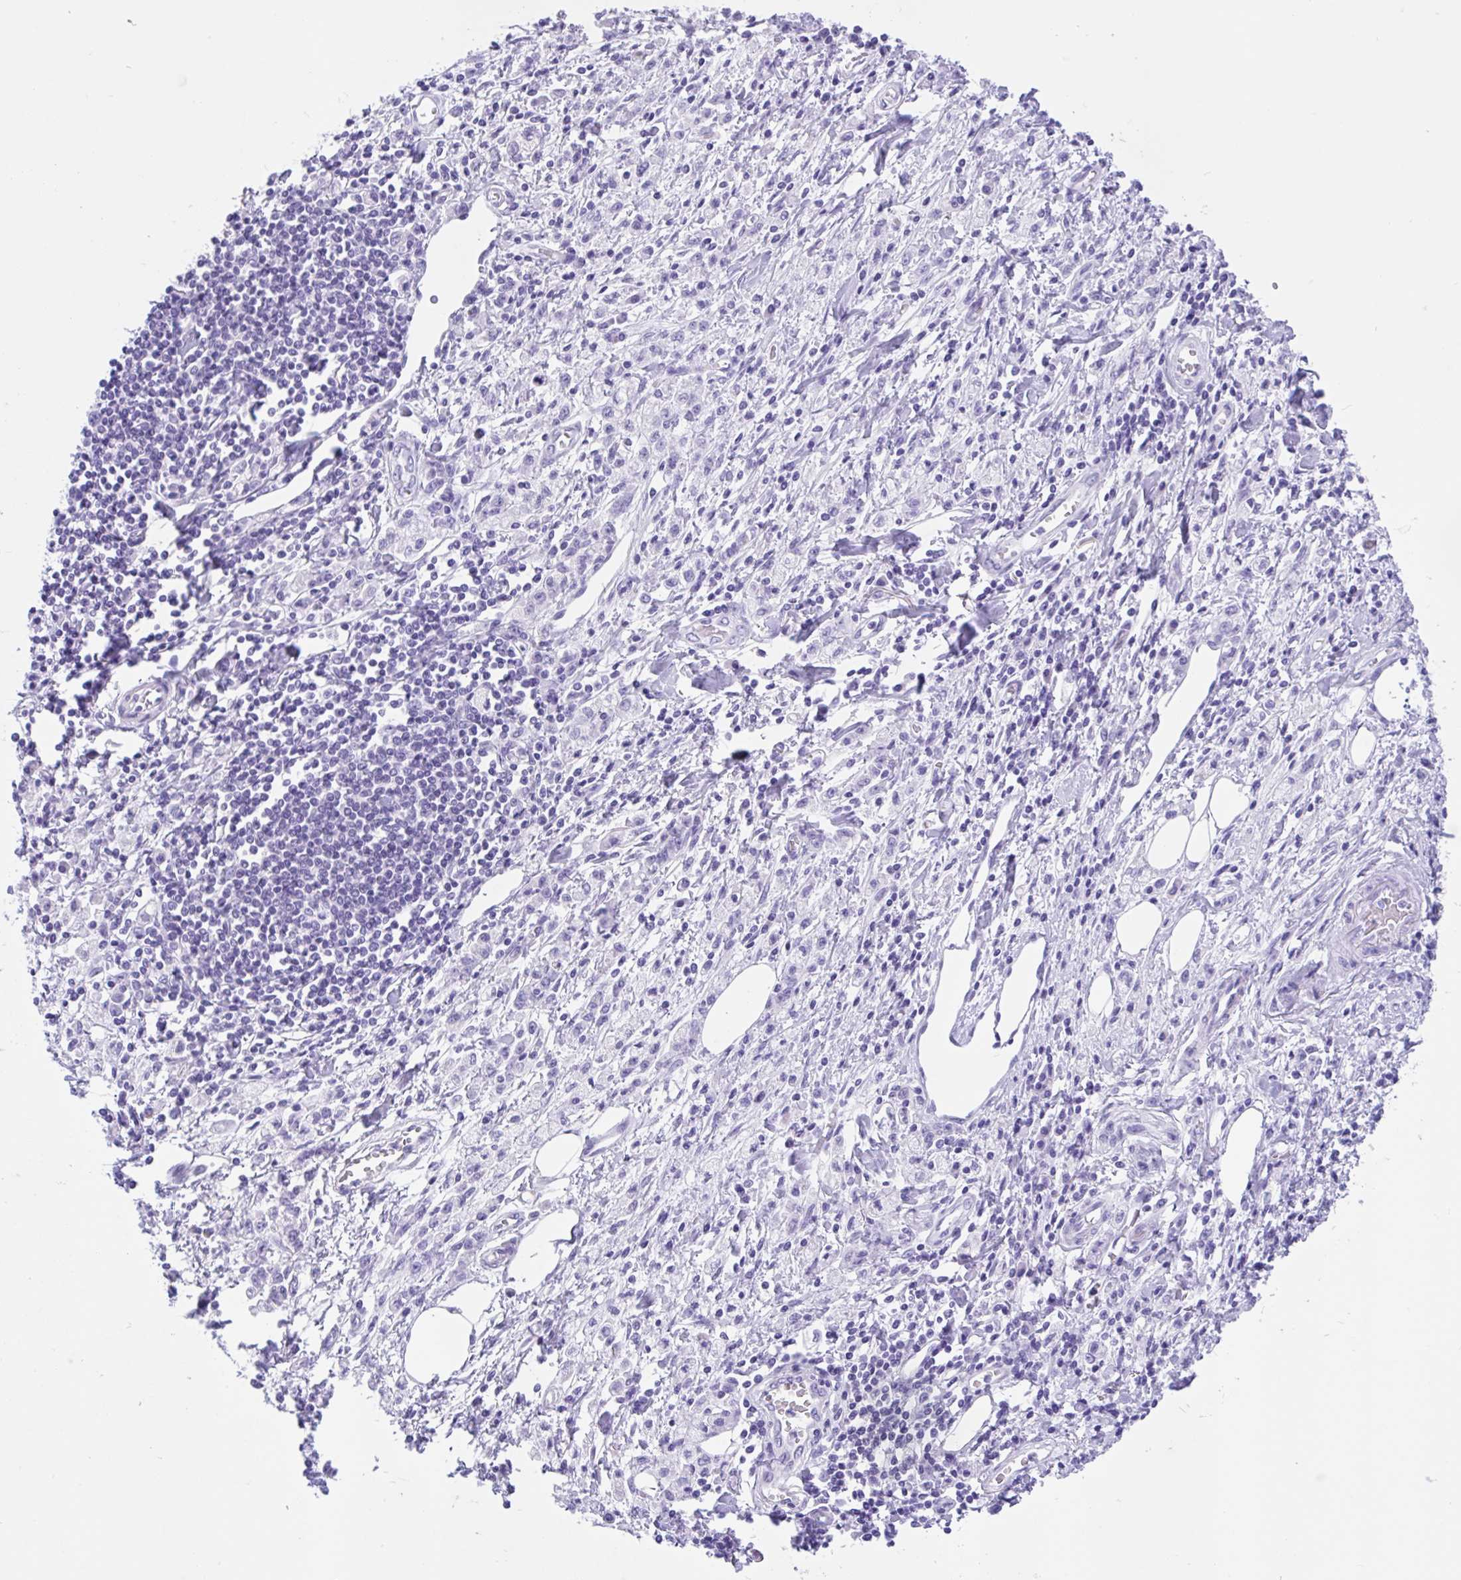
{"staining": {"intensity": "negative", "quantity": "none", "location": "none"}, "tissue": "stomach cancer", "cell_type": "Tumor cells", "image_type": "cancer", "snomed": [{"axis": "morphology", "description": "Adenocarcinoma, NOS"}, {"axis": "topography", "description": "Stomach"}], "caption": "High power microscopy photomicrograph of an IHC micrograph of adenocarcinoma (stomach), revealing no significant staining in tumor cells.", "gene": "ZNF319", "patient": {"sex": "male", "age": 77}}